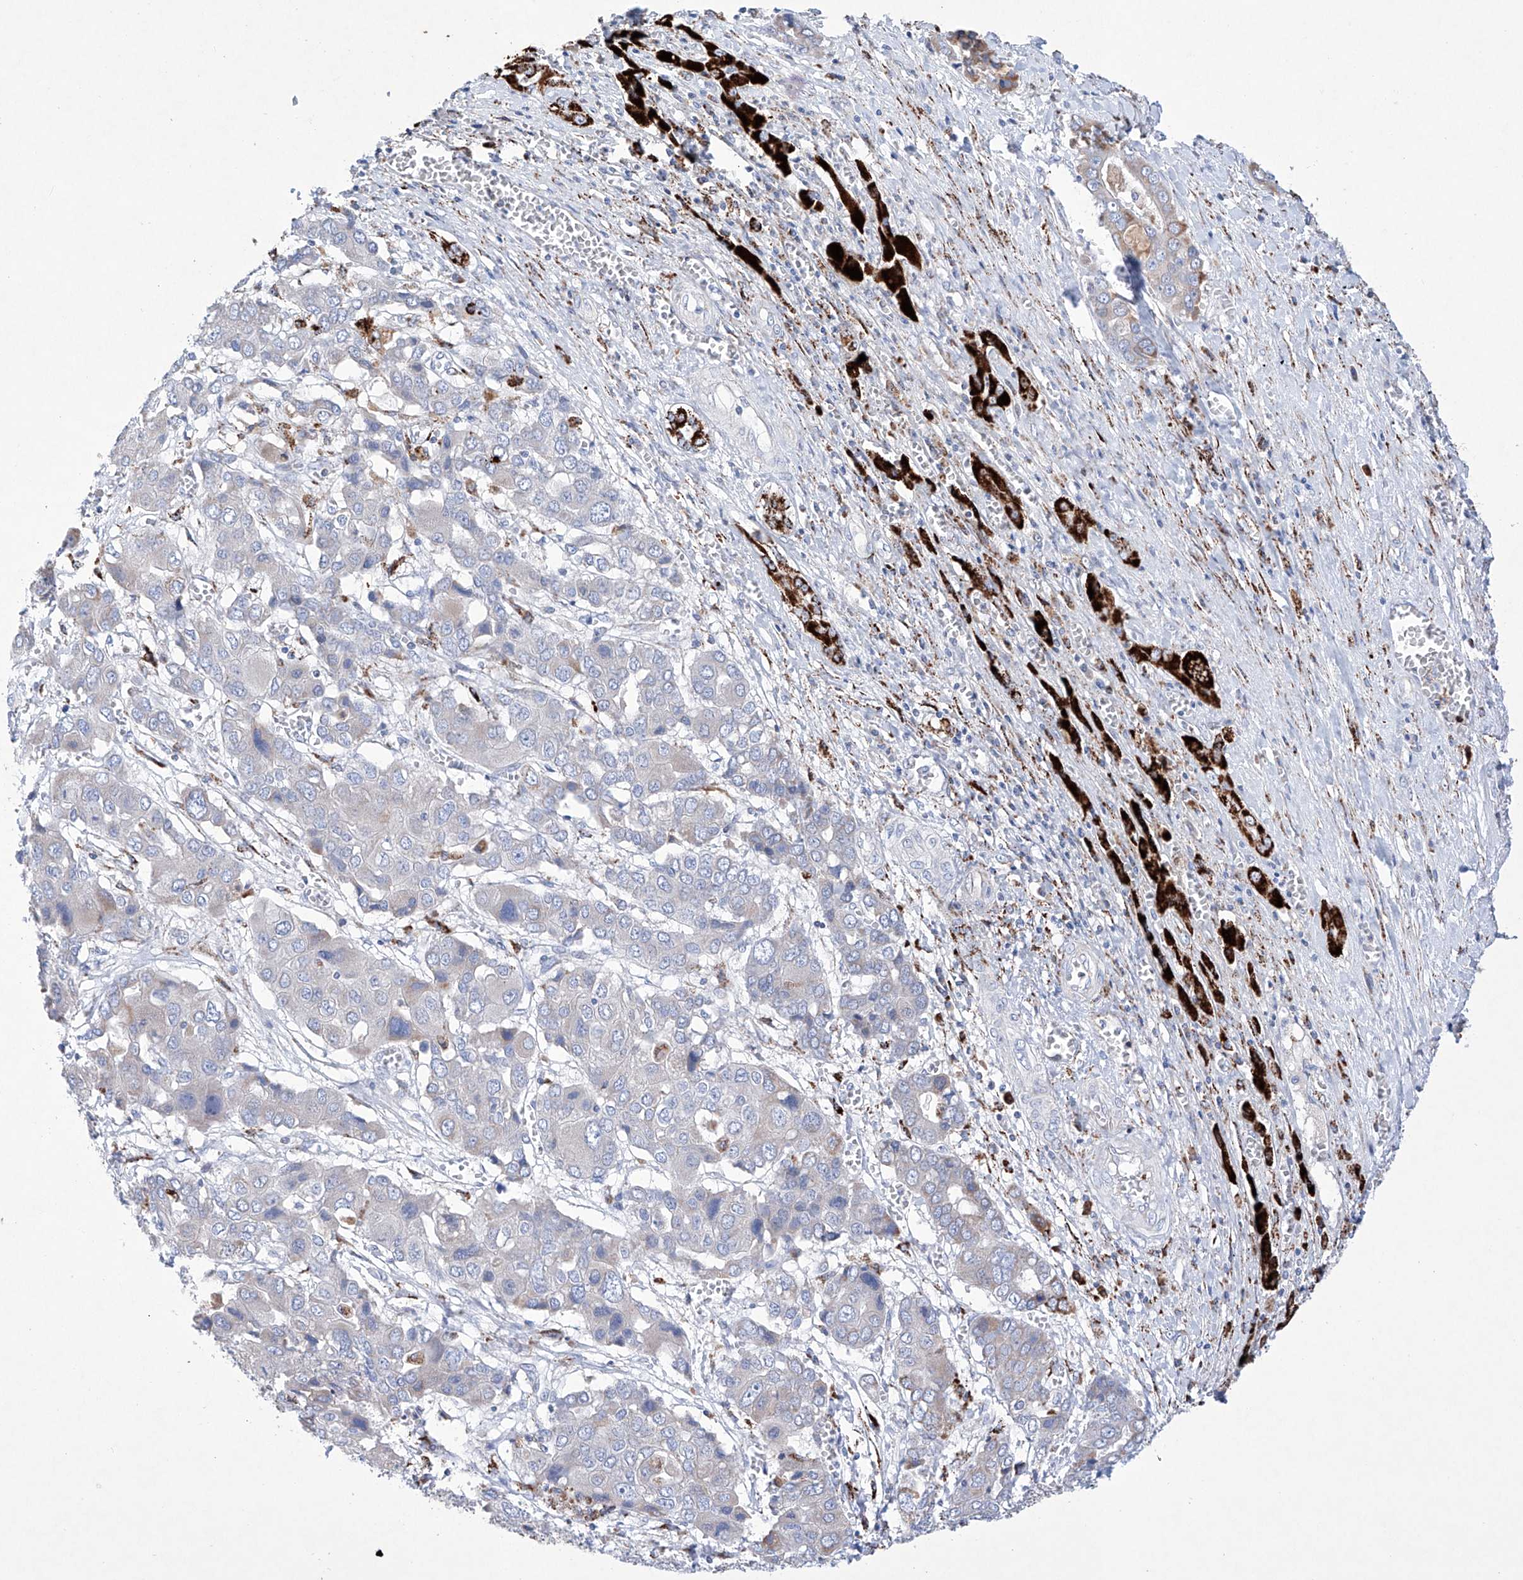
{"staining": {"intensity": "negative", "quantity": "none", "location": "none"}, "tissue": "liver cancer", "cell_type": "Tumor cells", "image_type": "cancer", "snomed": [{"axis": "morphology", "description": "Cholangiocarcinoma"}, {"axis": "topography", "description": "Liver"}], "caption": "Immunohistochemical staining of human liver cholangiocarcinoma shows no significant positivity in tumor cells.", "gene": "NRROS", "patient": {"sex": "male", "age": 67}}